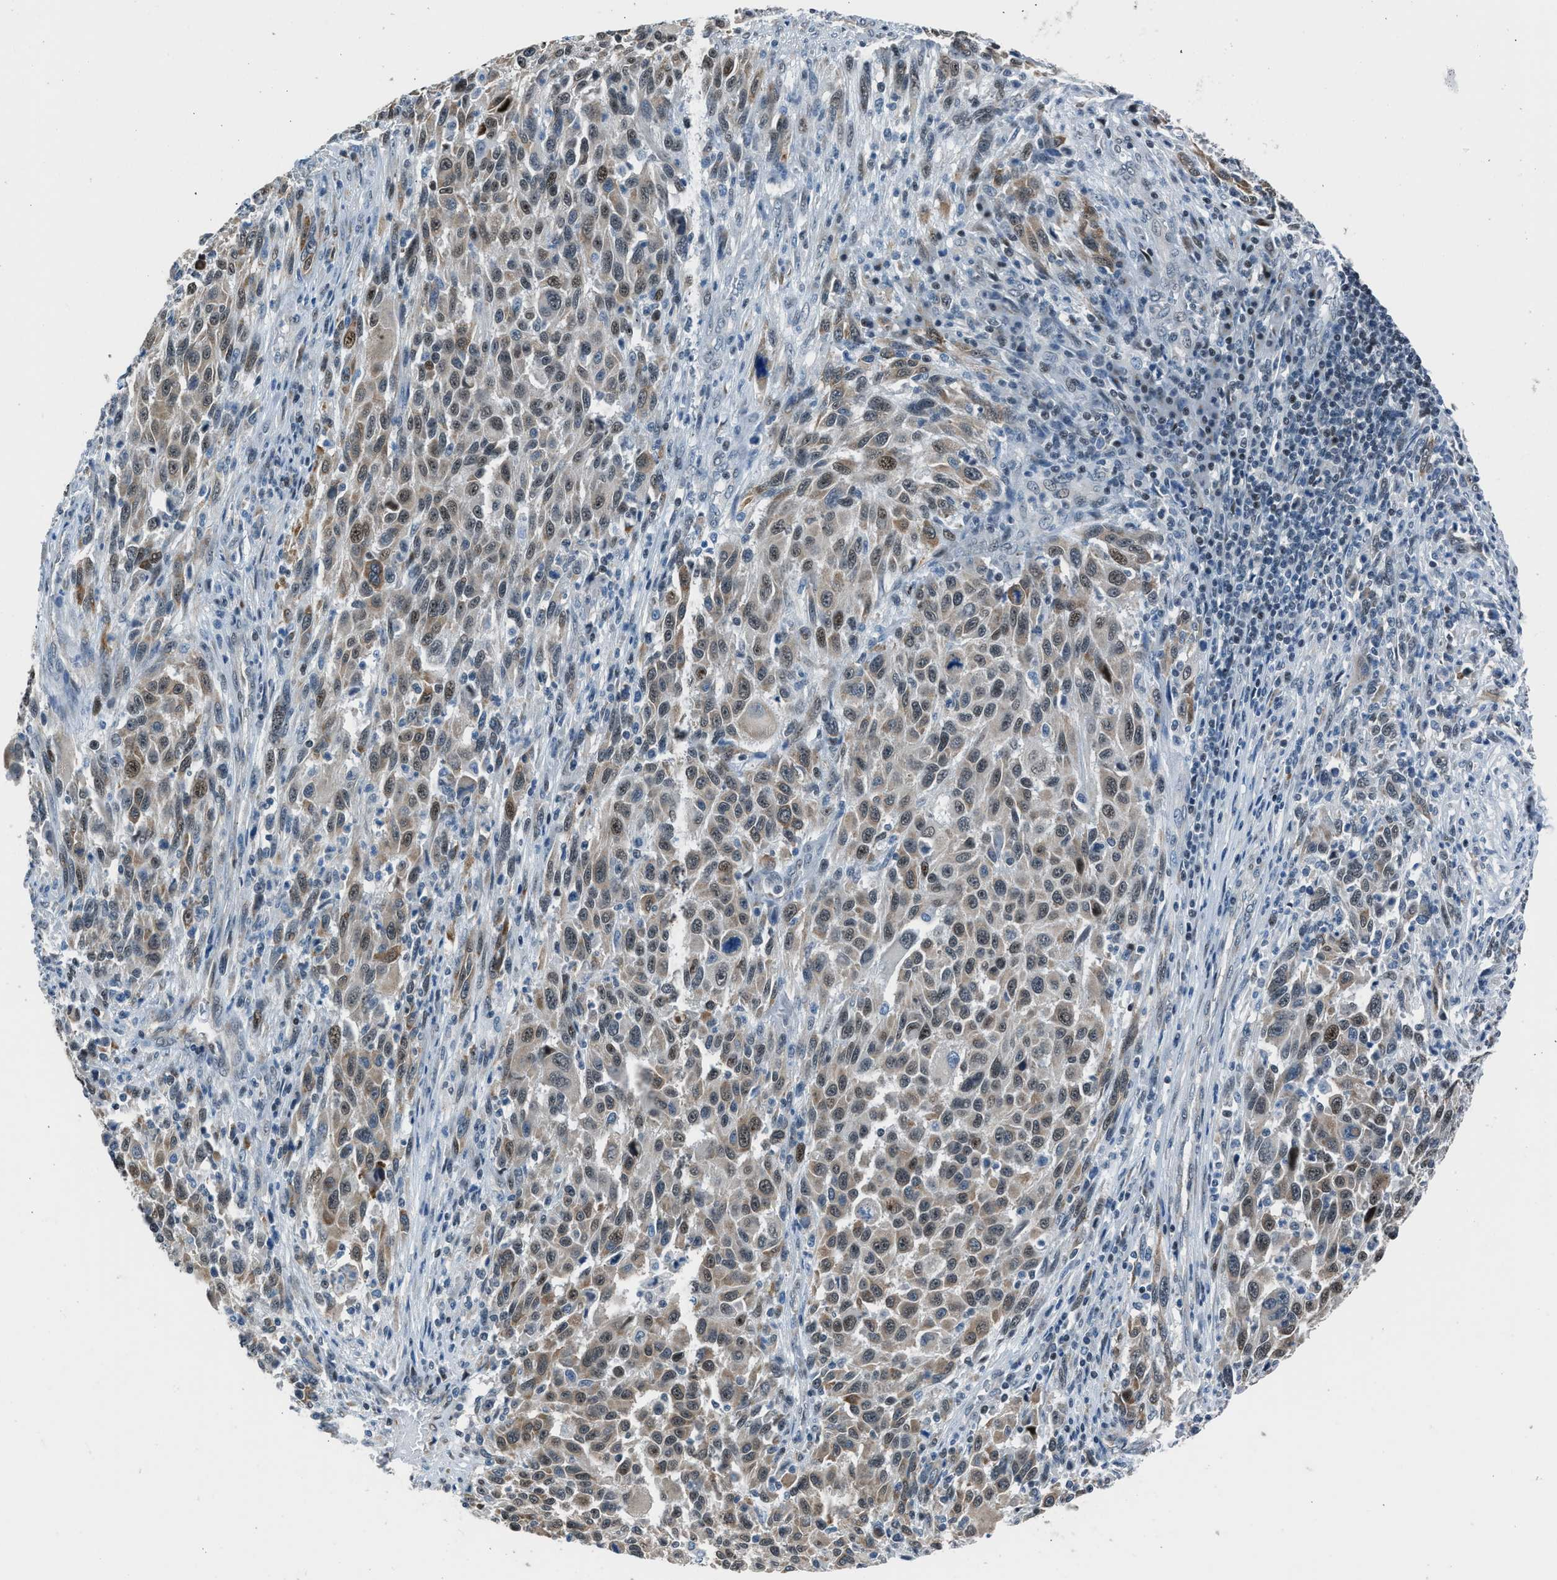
{"staining": {"intensity": "weak", "quantity": "25%-75%", "location": "cytoplasmic/membranous,nuclear"}, "tissue": "melanoma", "cell_type": "Tumor cells", "image_type": "cancer", "snomed": [{"axis": "morphology", "description": "Malignant melanoma, Metastatic site"}, {"axis": "topography", "description": "Lymph node"}], "caption": "DAB immunohistochemical staining of human malignant melanoma (metastatic site) reveals weak cytoplasmic/membranous and nuclear protein staining in approximately 25%-75% of tumor cells.", "gene": "RNF41", "patient": {"sex": "male", "age": 61}}